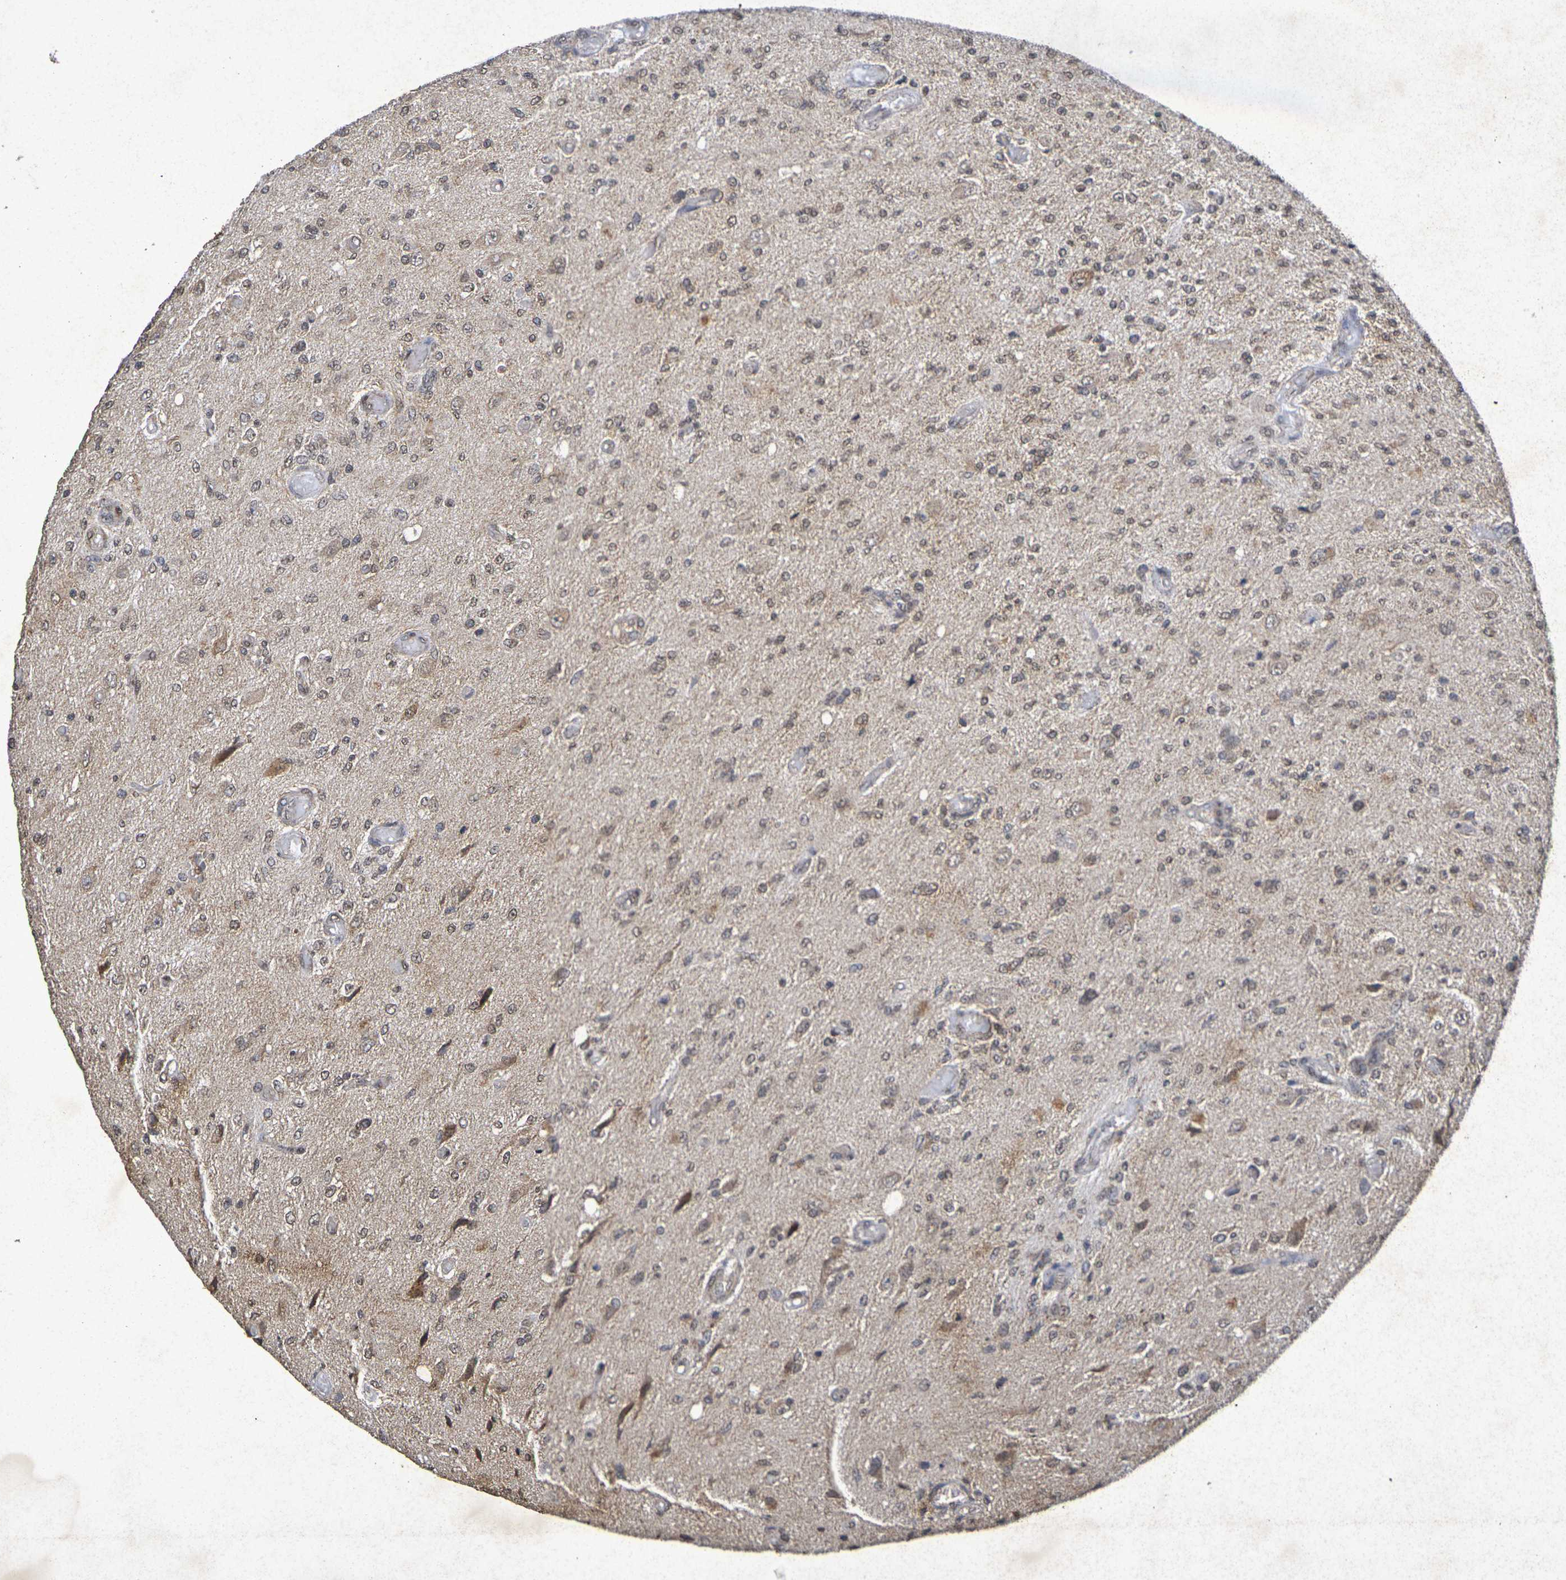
{"staining": {"intensity": "weak", "quantity": ">75%", "location": "cytoplasmic/membranous,nuclear"}, "tissue": "glioma", "cell_type": "Tumor cells", "image_type": "cancer", "snomed": [{"axis": "morphology", "description": "Normal tissue, NOS"}, {"axis": "morphology", "description": "Glioma, malignant, High grade"}, {"axis": "topography", "description": "Cerebral cortex"}], "caption": "Human malignant glioma (high-grade) stained with a protein marker exhibits weak staining in tumor cells.", "gene": "GUCY1A2", "patient": {"sex": "male", "age": 77}}